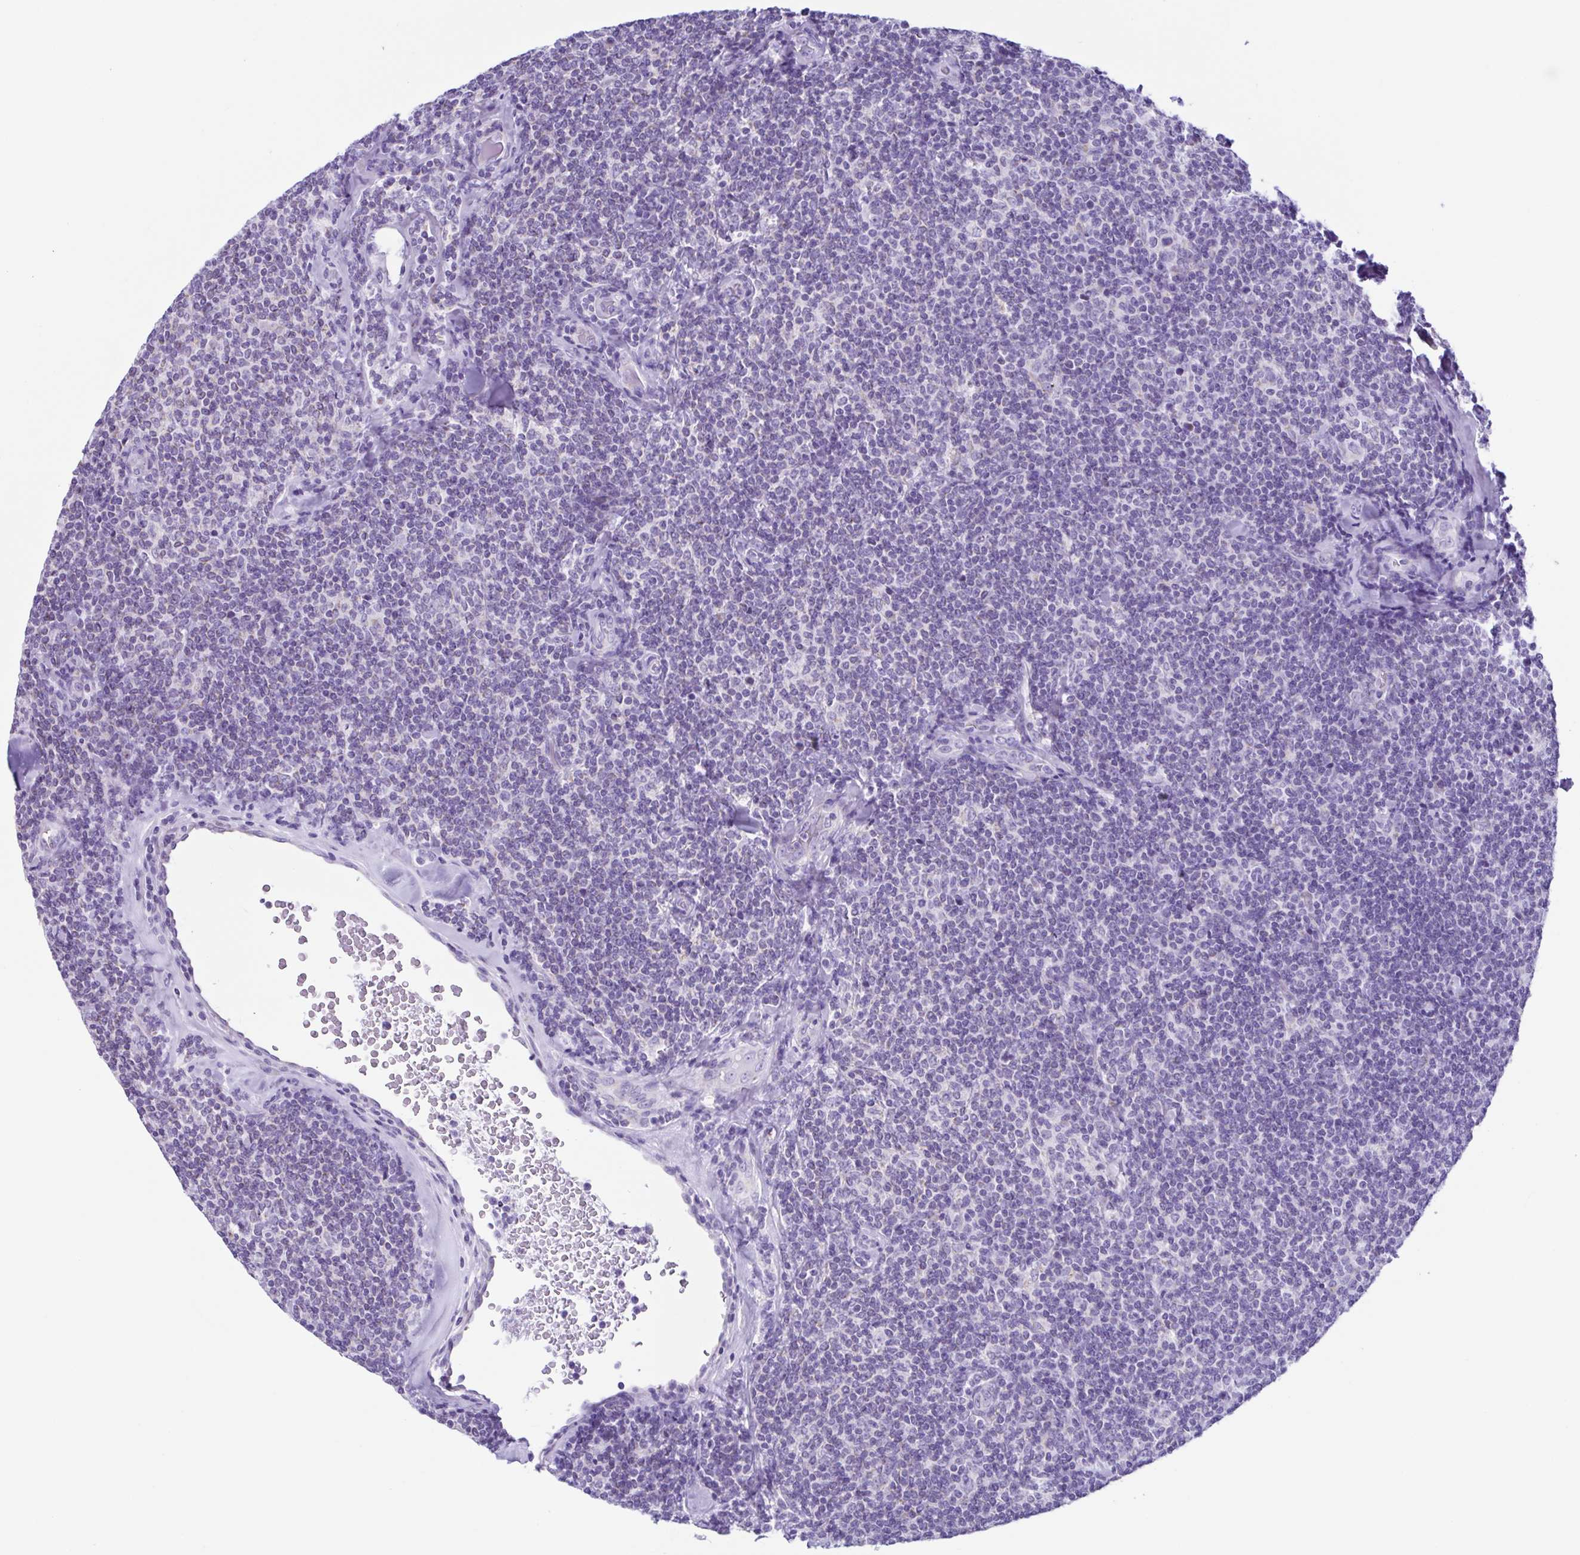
{"staining": {"intensity": "negative", "quantity": "none", "location": "none"}, "tissue": "lymphoma", "cell_type": "Tumor cells", "image_type": "cancer", "snomed": [{"axis": "morphology", "description": "Malignant lymphoma, non-Hodgkin's type, Low grade"}, {"axis": "topography", "description": "Lymph node"}], "caption": "This is a image of IHC staining of low-grade malignant lymphoma, non-Hodgkin's type, which shows no positivity in tumor cells.", "gene": "ACTRT3", "patient": {"sex": "female", "age": 56}}